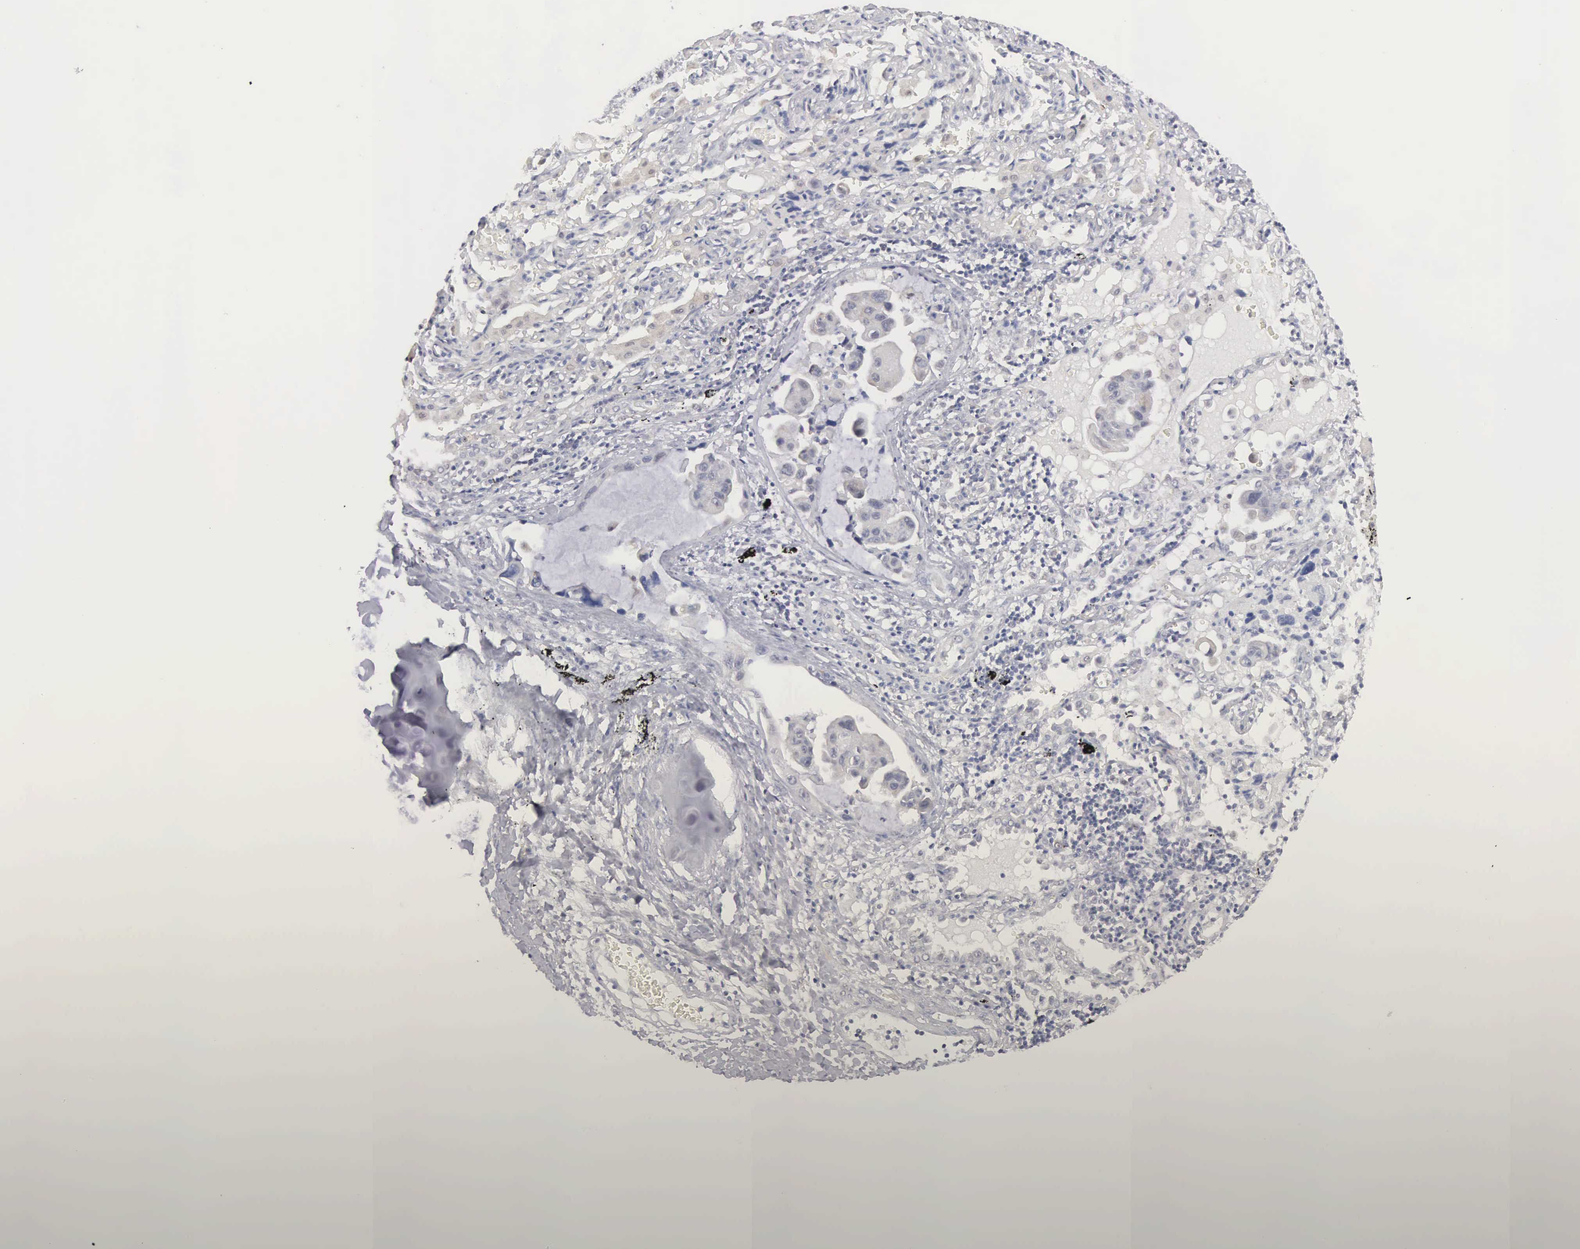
{"staining": {"intensity": "negative", "quantity": "none", "location": "none"}, "tissue": "lung cancer", "cell_type": "Tumor cells", "image_type": "cancer", "snomed": [{"axis": "morphology", "description": "Adenocarcinoma, NOS"}, {"axis": "topography", "description": "Lung"}], "caption": "A histopathology image of human adenocarcinoma (lung) is negative for staining in tumor cells.", "gene": "MNAT1", "patient": {"sex": "male", "age": 64}}